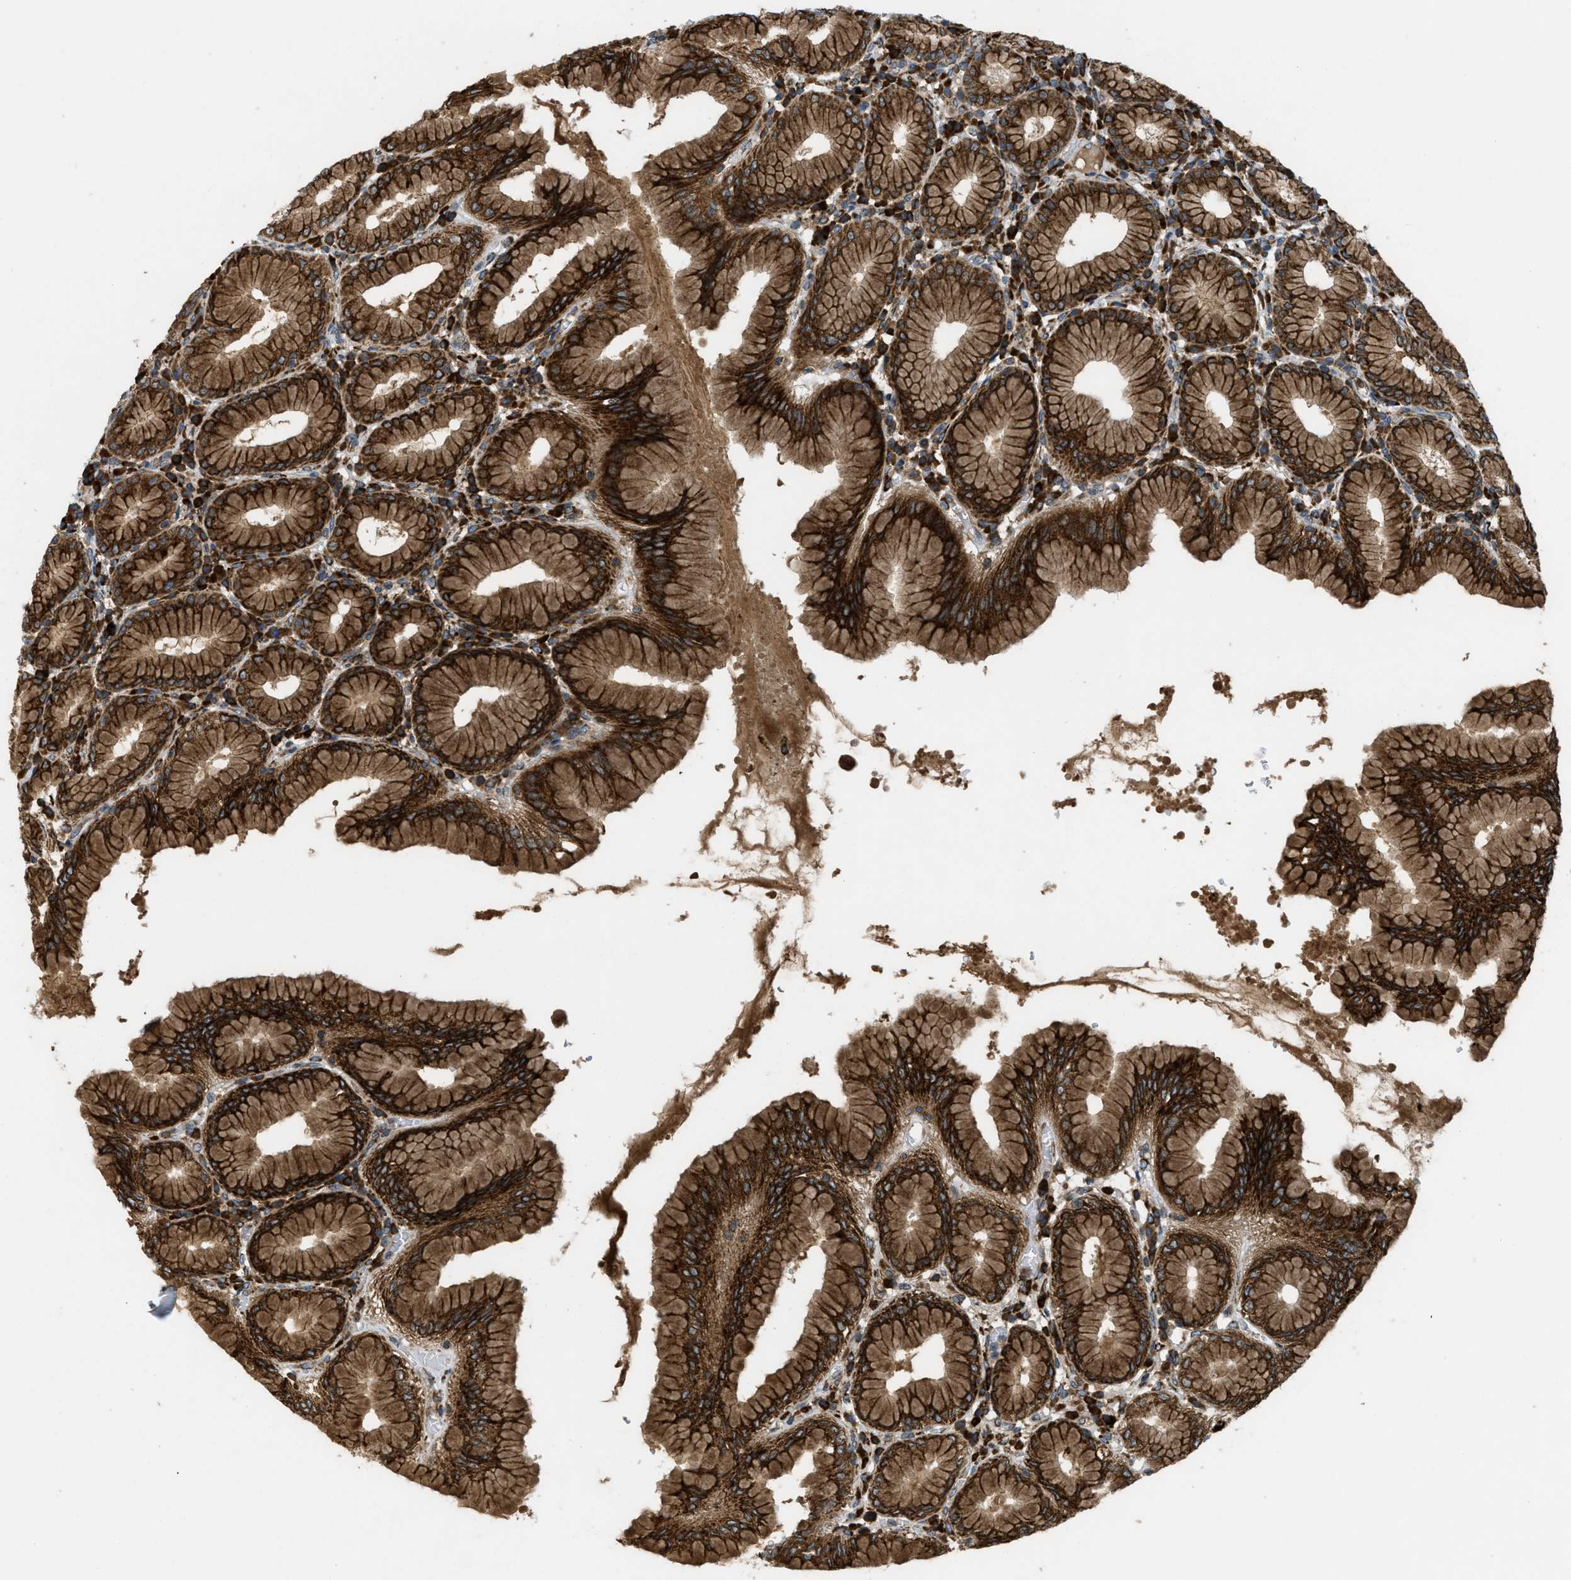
{"staining": {"intensity": "strong", "quantity": ">75%", "location": "cytoplasmic/membranous"}, "tissue": "stomach", "cell_type": "Glandular cells", "image_type": "normal", "snomed": [{"axis": "morphology", "description": "Normal tissue, NOS"}, {"axis": "topography", "description": "Stomach"}, {"axis": "topography", "description": "Stomach, lower"}], "caption": "The micrograph shows immunohistochemical staining of normal stomach. There is strong cytoplasmic/membranous positivity is identified in about >75% of glandular cells.", "gene": "PCDH18", "patient": {"sex": "female", "age": 56}}